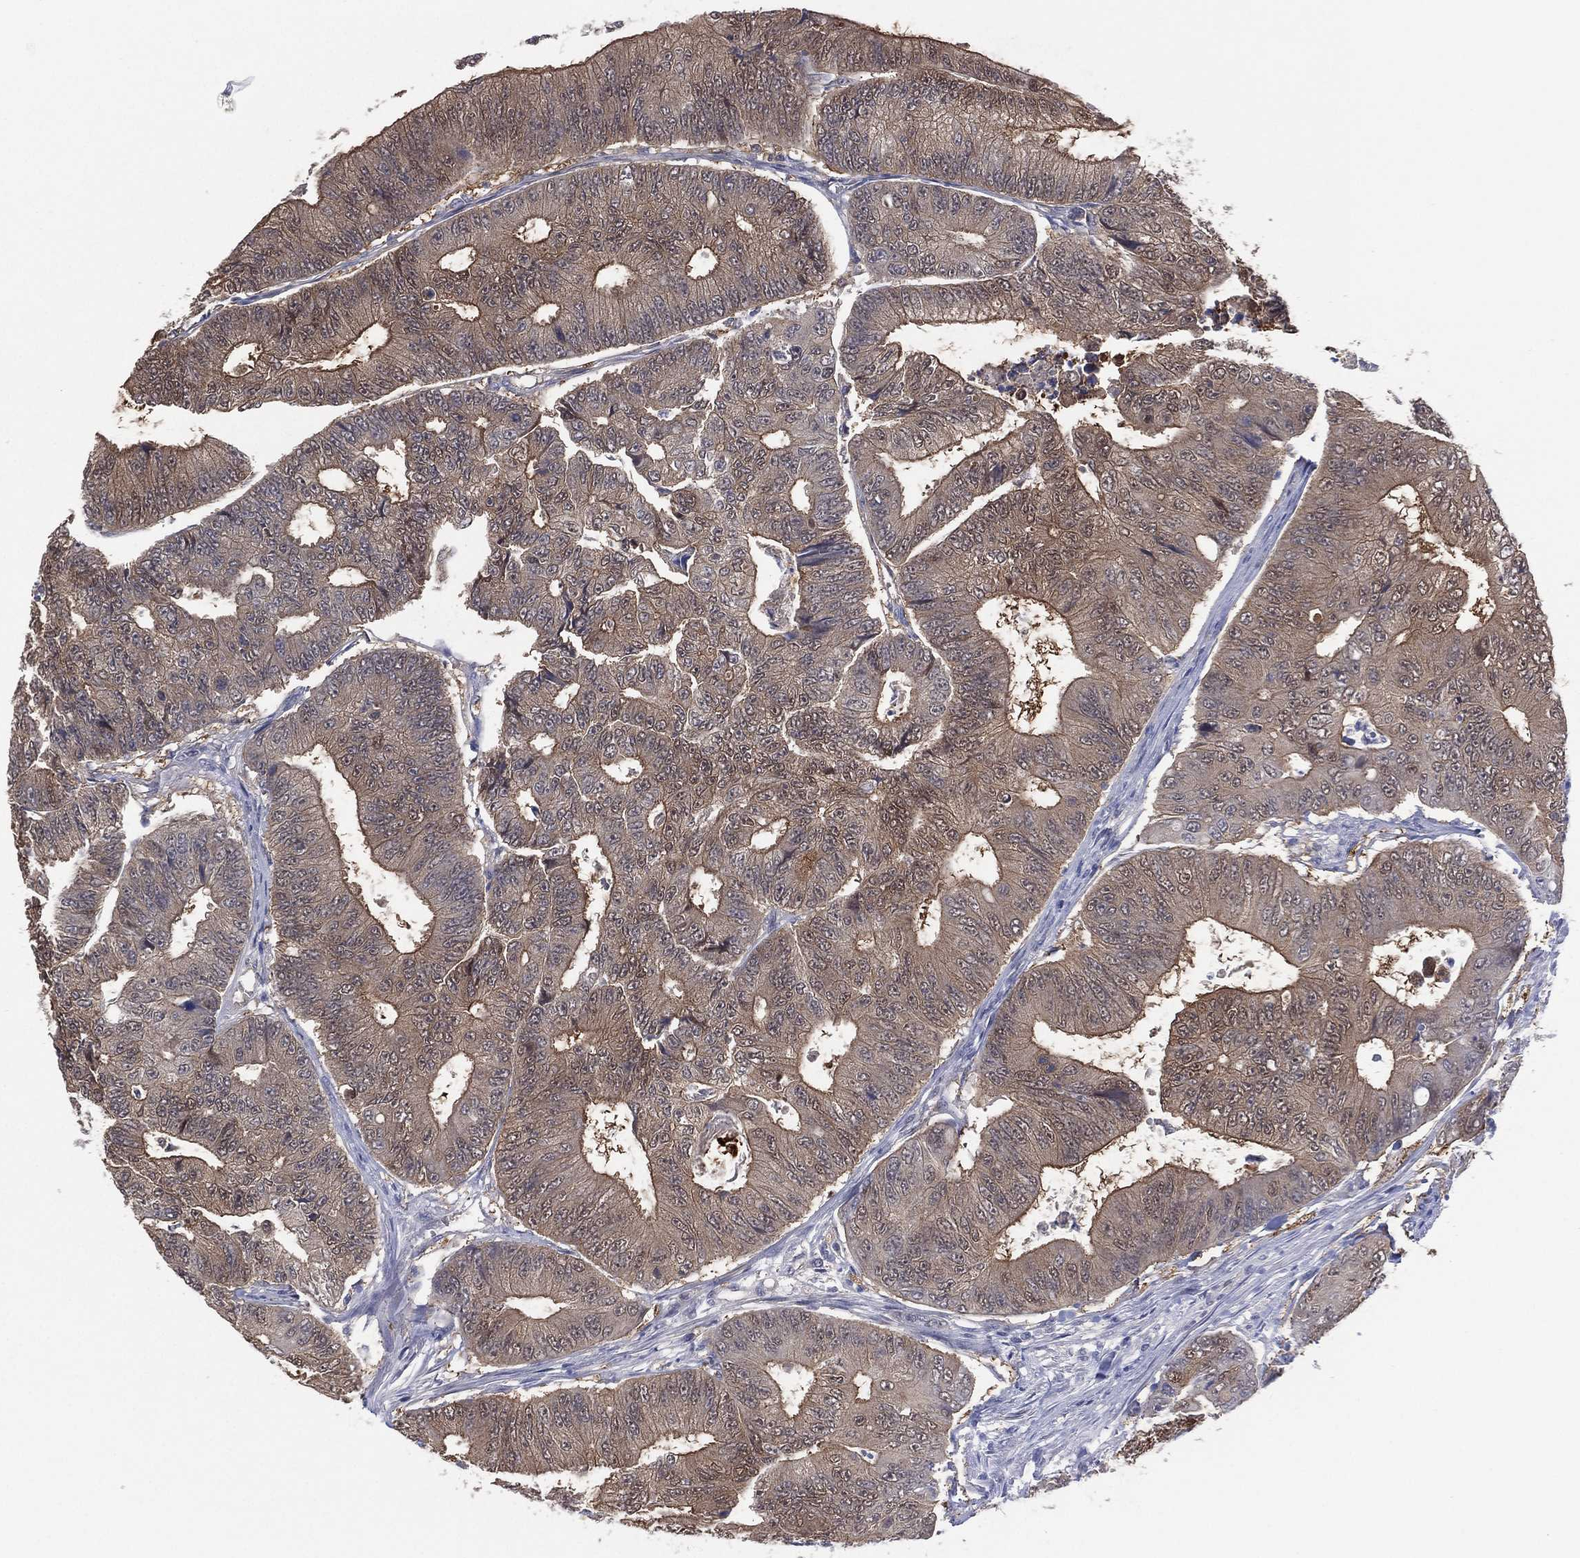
{"staining": {"intensity": "moderate", "quantity": "25%-75%", "location": "cytoplasmic/membranous"}, "tissue": "colorectal cancer", "cell_type": "Tumor cells", "image_type": "cancer", "snomed": [{"axis": "morphology", "description": "Adenocarcinoma, NOS"}, {"axis": "topography", "description": "Colon"}], "caption": "IHC micrograph of neoplastic tissue: human adenocarcinoma (colorectal) stained using immunohistochemistry (IHC) displays medium levels of moderate protein expression localized specifically in the cytoplasmic/membranous of tumor cells, appearing as a cytoplasmic/membranous brown color.", "gene": "DDAH1", "patient": {"sex": "female", "age": 48}}